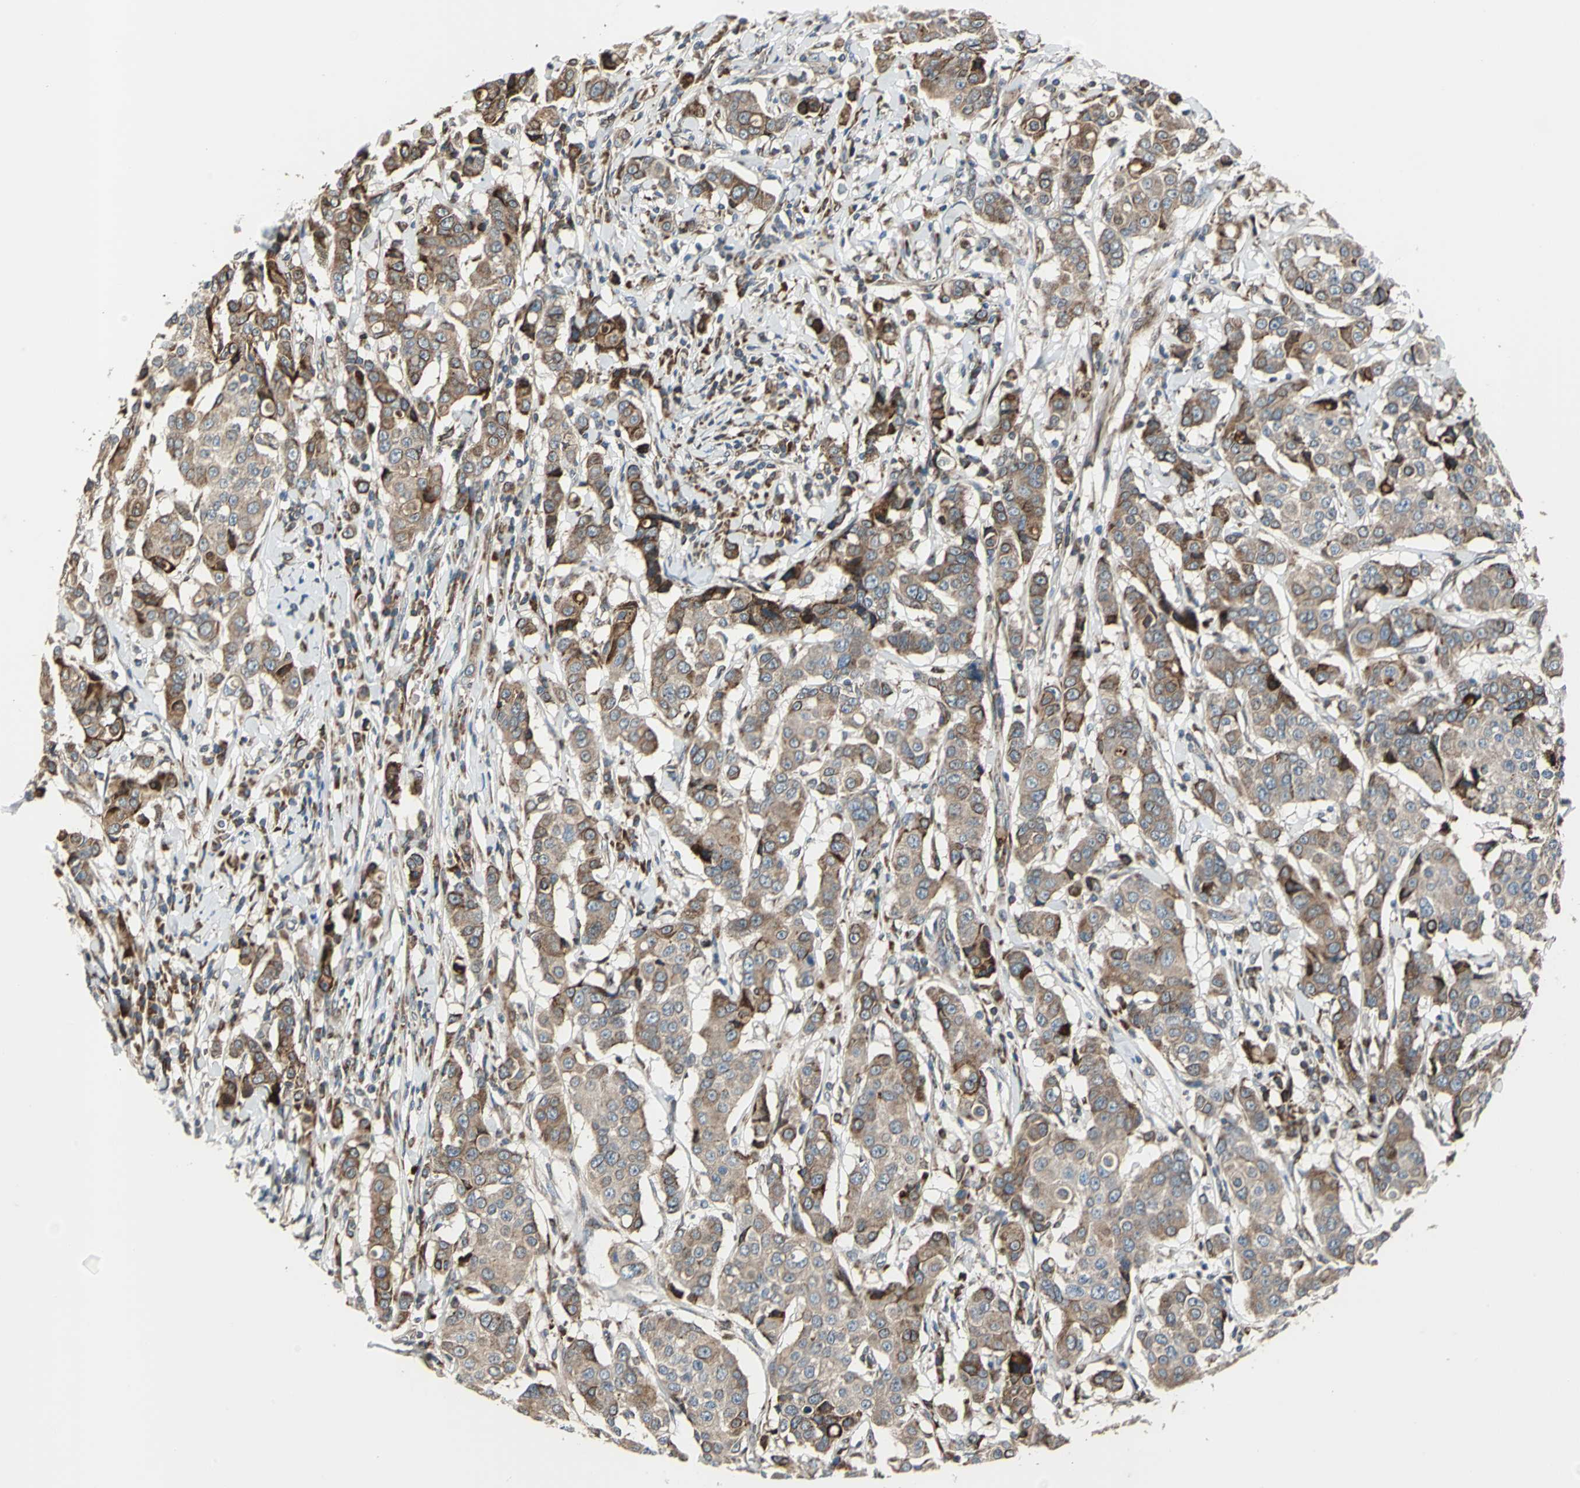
{"staining": {"intensity": "moderate", "quantity": ">75%", "location": "cytoplasmic/membranous"}, "tissue": "breast cancer", "cell_type": "Tumor cells", "image_type": "cancer", "snomed": [{"axis": "morphology", "description": "Duct carcinoma"}, {"axis": "topography", "description": "Breast"}], "caption": "Infiltrating ductal carcinoma (breast) tissue reveals moderate cytoplasmic/membranous expression in approximately >75% of tumor cells", "gene": "HTATIP2", "patient": {"sex": "female", "age": 27}}